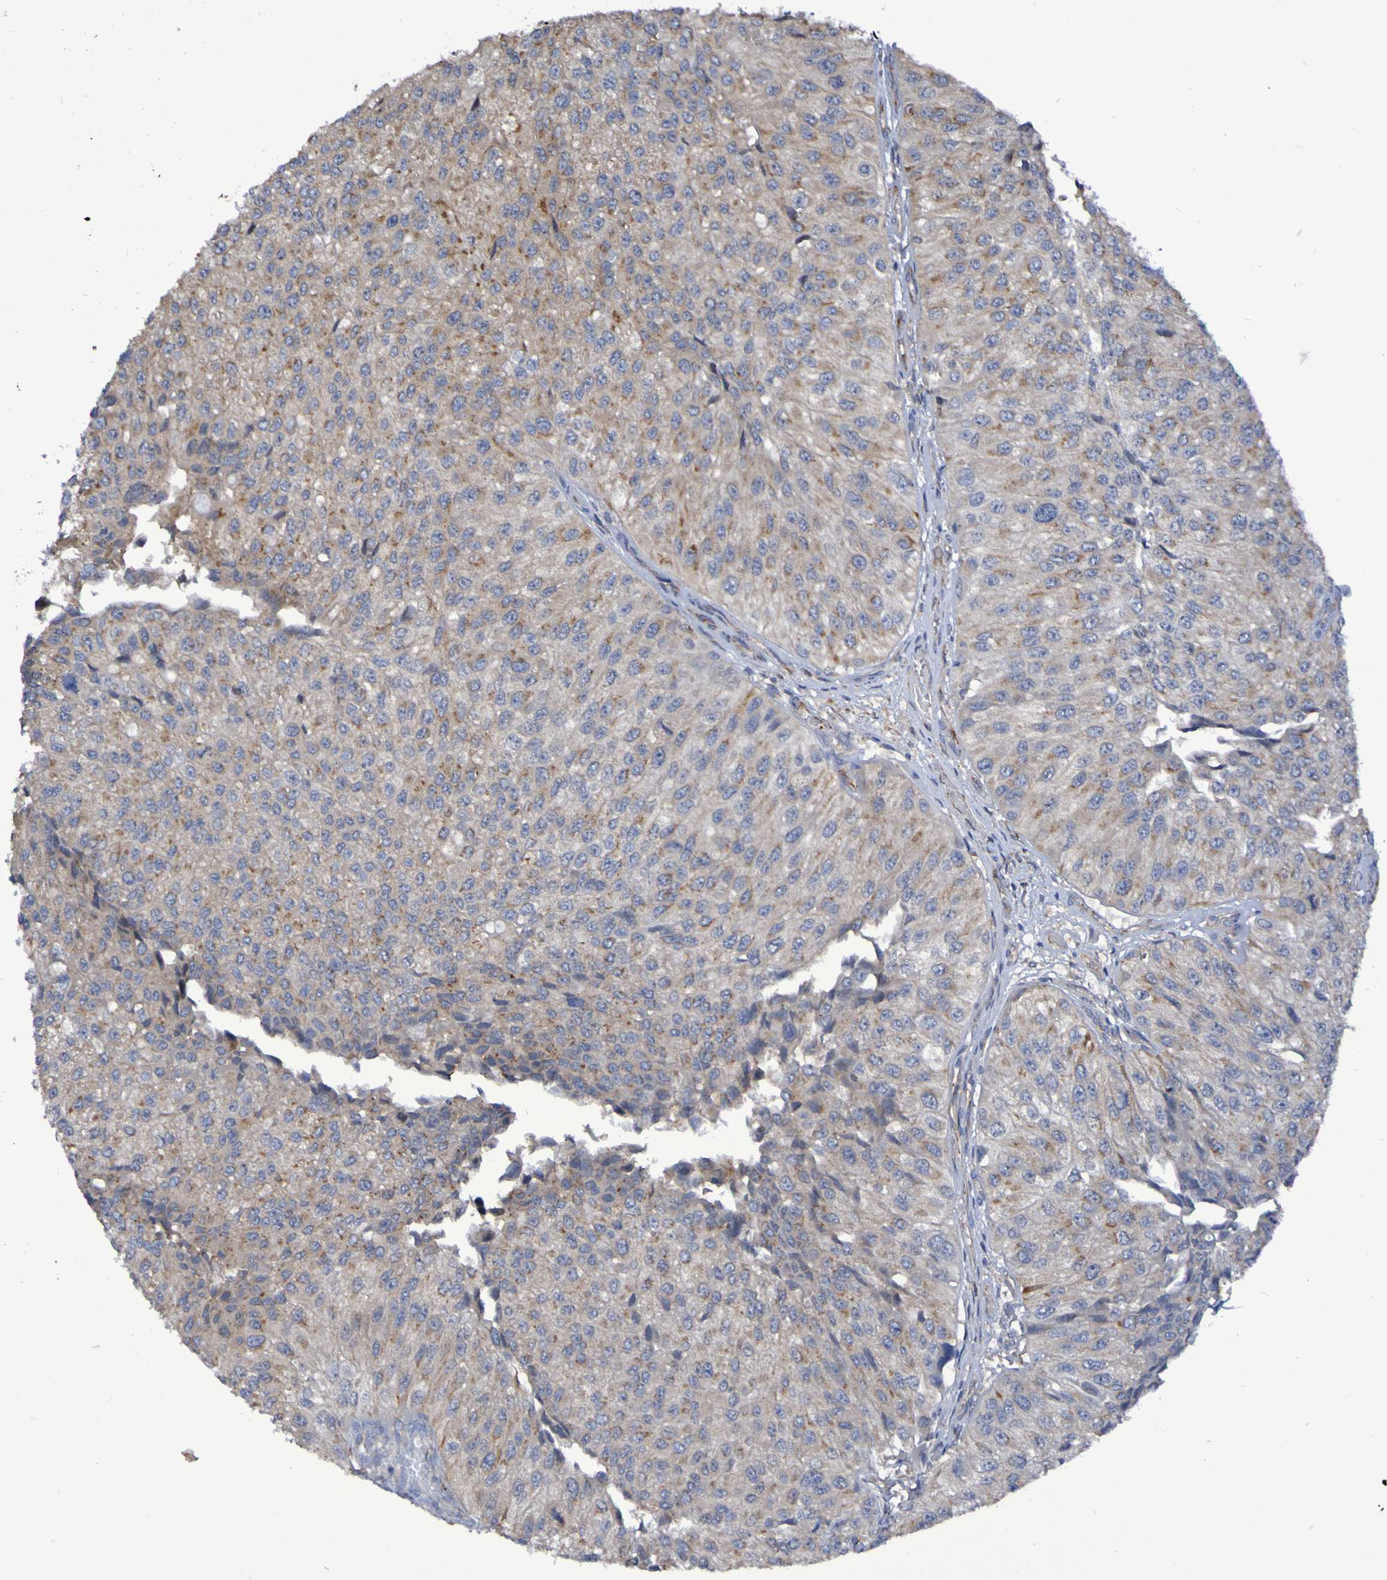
{"staining": {"intensity": "moderate", "quantity": ">75%", "location": "cytoplasmic/membranous"}, "tissue": "urothelial cancer", "cell_type": "Tumor cells", "image_type": "cancer", "snomed": [{"axis": "morphology", "description": "Urothelial carcinoma, High grade"}, {"axis": "topography", "description": "Kidney"}, {"axis": "topography", "description": "Urinary bladder"}], "caption": "Immunohistochemistry photomicrograph of human urothelial cancer stained for a protein (brown), which exhibits medium levels of moderate cytoplasmic/membranous staining in approximately >75% of tumor cells.", "gene": "LMBRD2", "patient": {"sex": "male", "age": 77}}